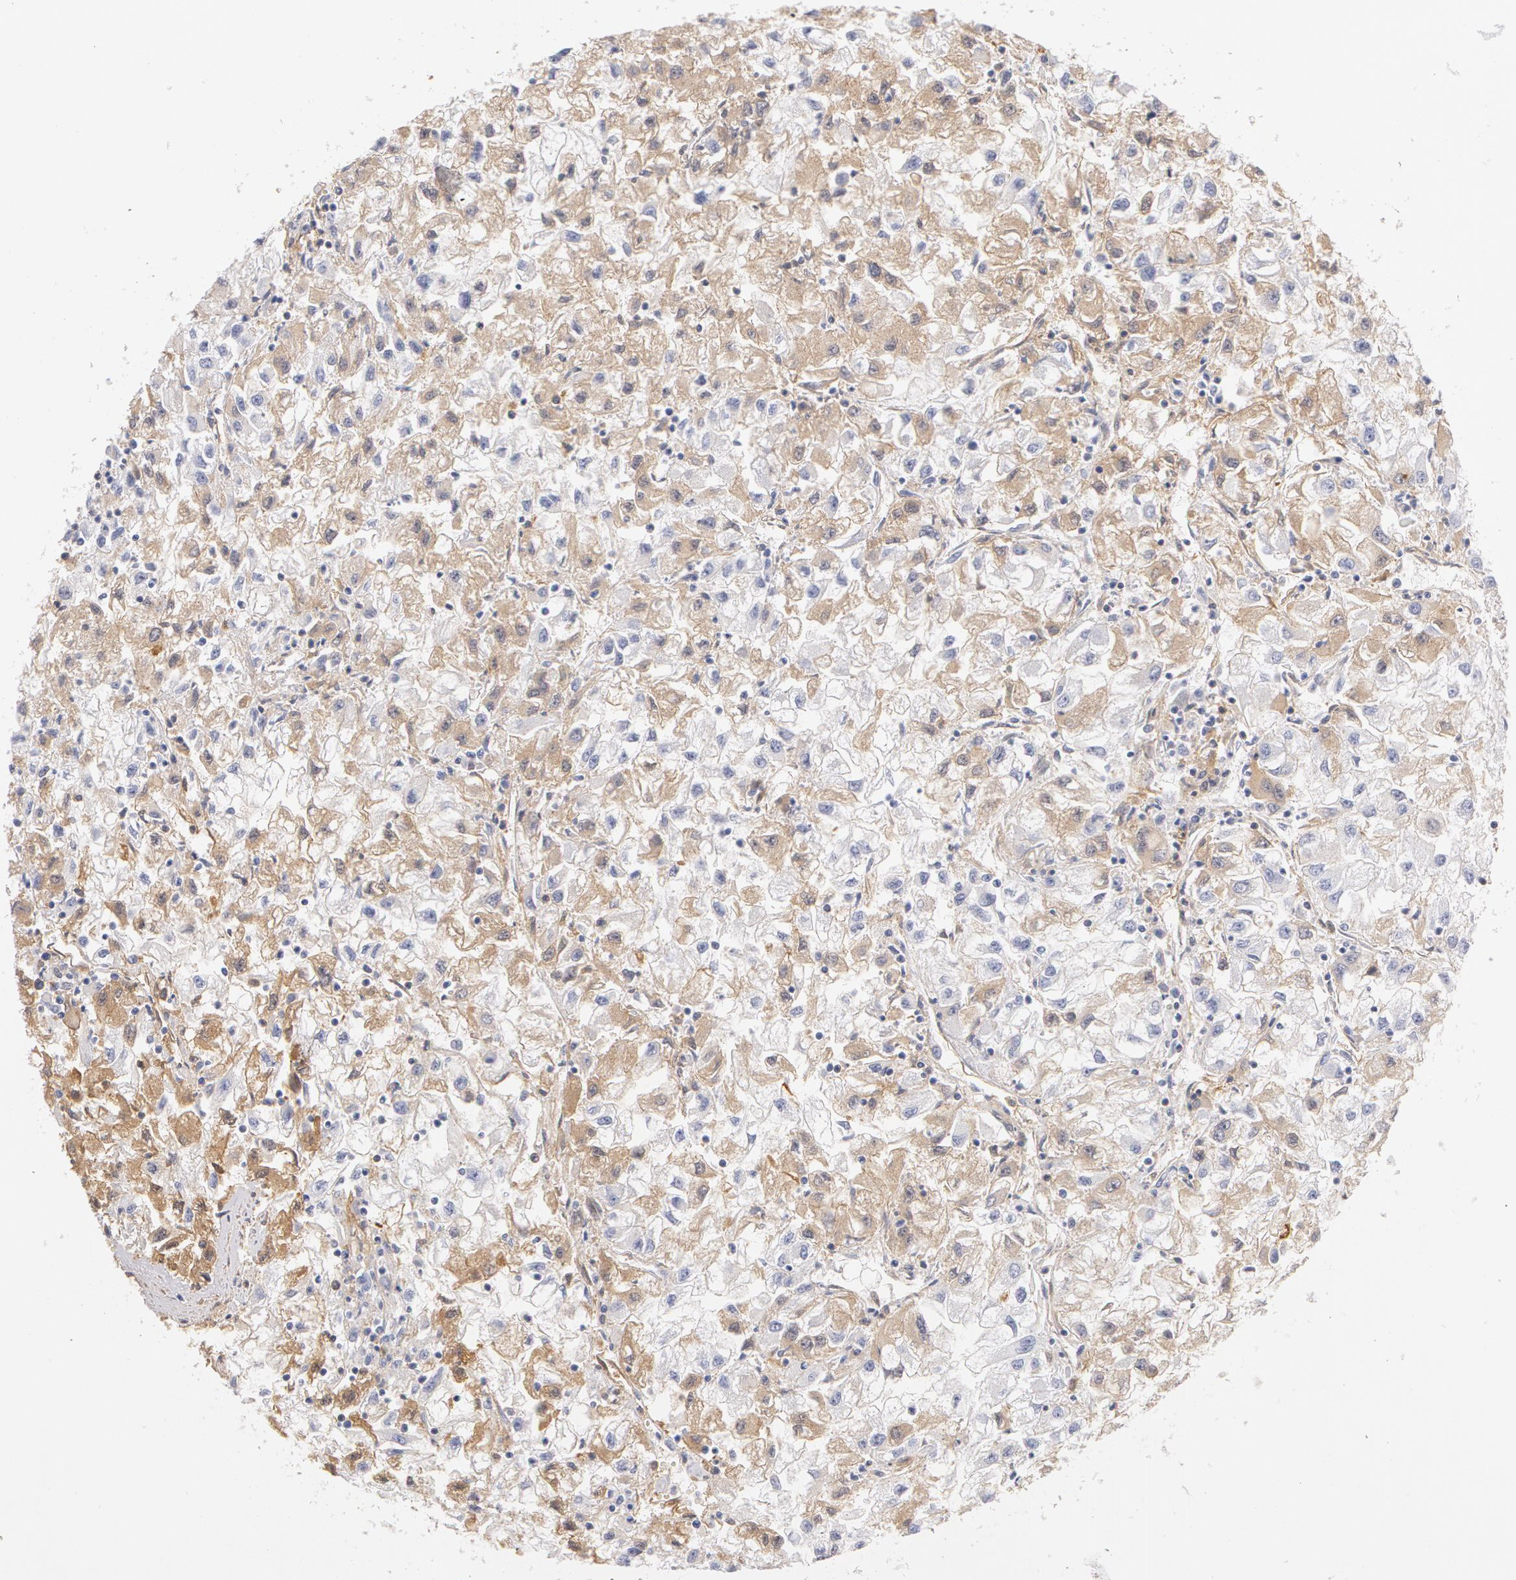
{"staining": {"intensity": "weak", "quantity": "25%-75%", "location": "cytoplasmic/membranous"}, "tissue": "renal cancer", "cell_type": "Tumor cells", "image_type": "cancer", "snomed": [{"axis": "morphology", "description": "Adenocarcinoma, NOS"}, {"axis": "topography", "description": "Kidney"}], "caption": "The immunohistochemical stain labels weak cytoplasmic/membranous expression in tumor cells of adenocarcinoma (renal) tissue.", "gene": "GC", "patient": {"sex": "male", "age": 59}}